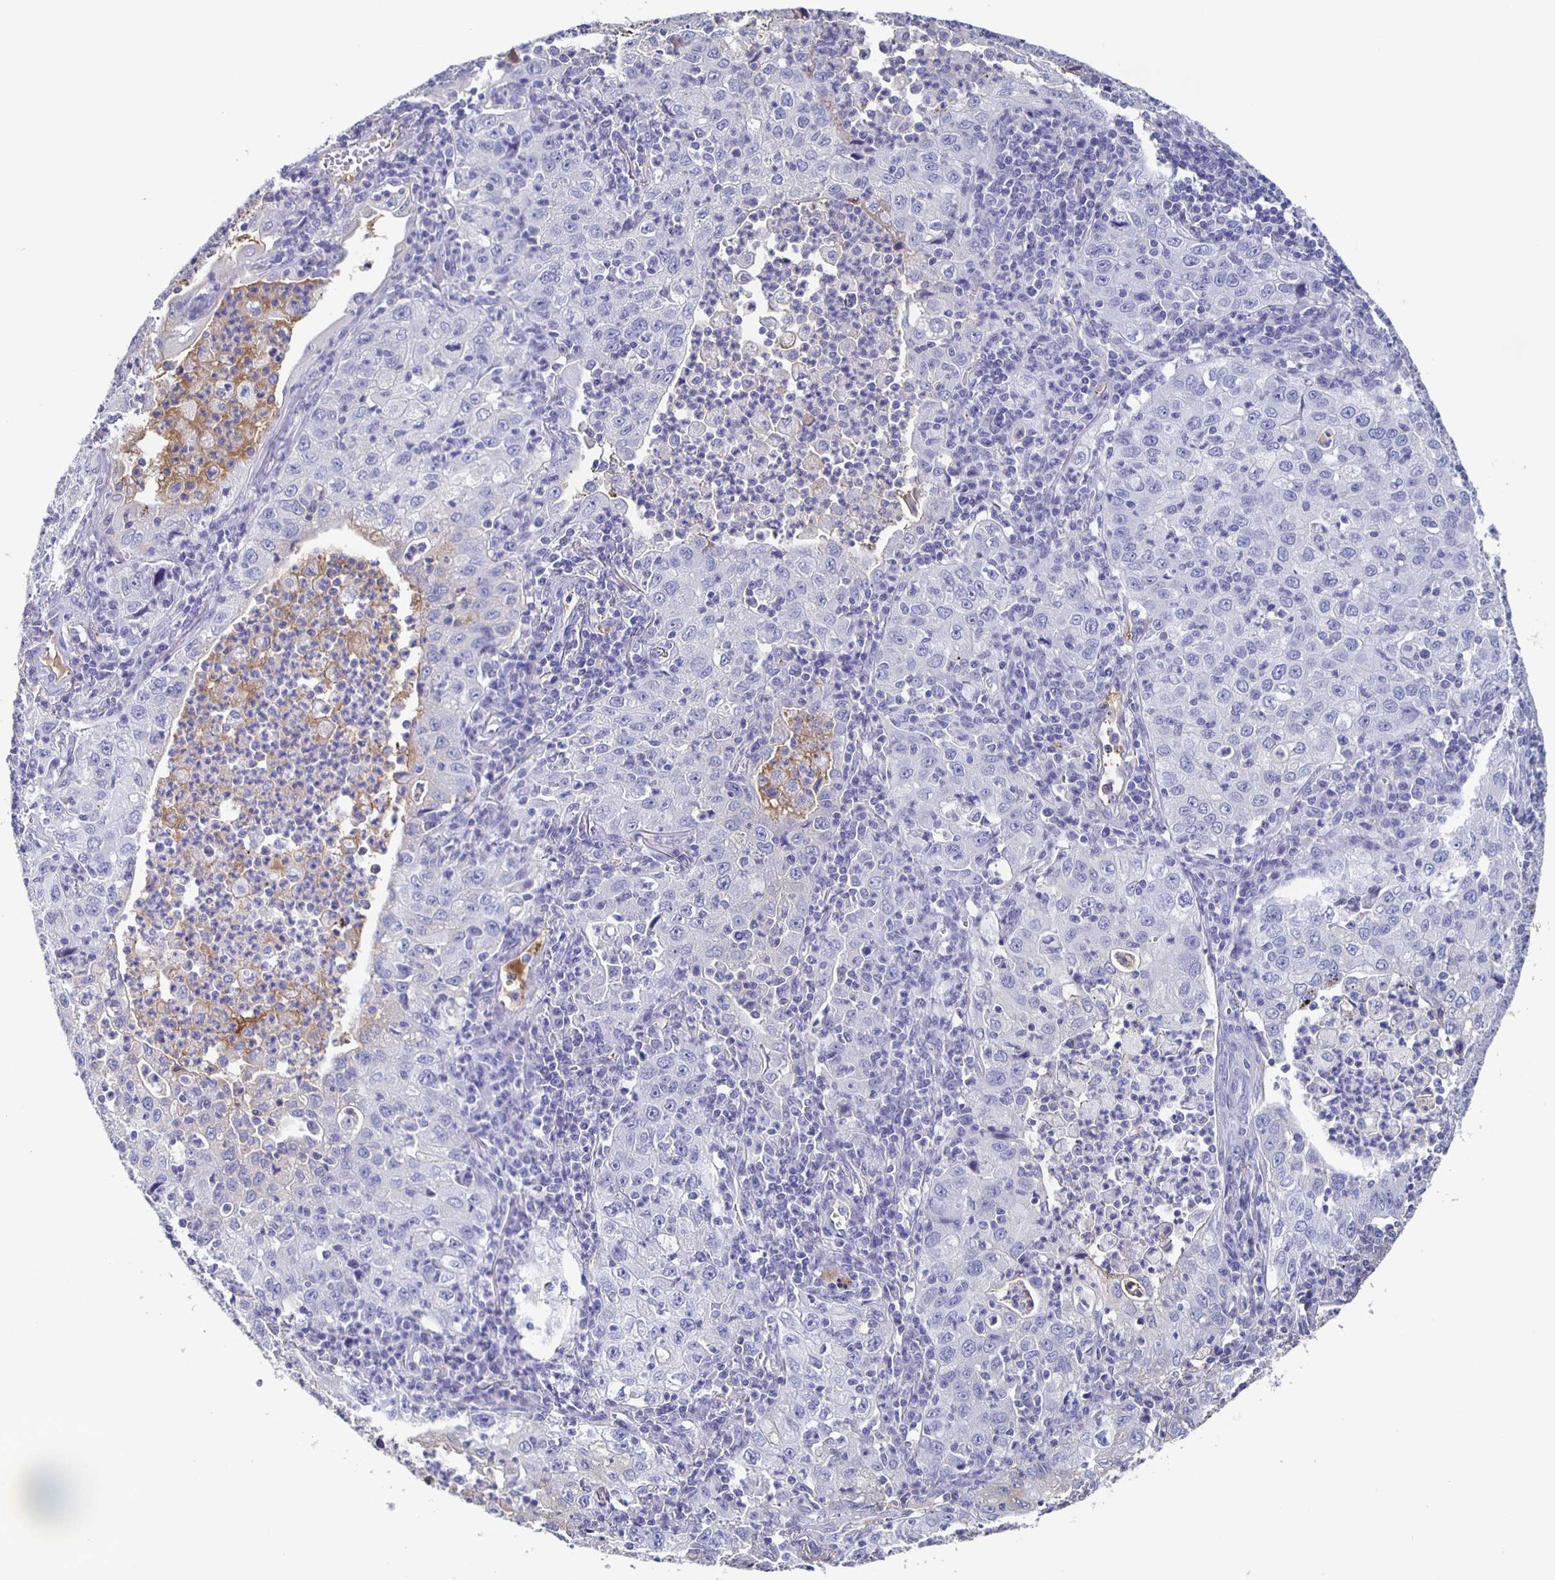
{"staining": {"intensity": "negative", "quantity": "none", "location": "none"}, "tissue": "lung cancer", "cell_type": "Tumor cells", "image_type": "cancer", "snomed": [{"axis": "morphology", "description": "Squamous cell carcinoma, NOS"}, {"axis": "topography", "description": "Lung"}], "caption": "Immunohistochemistry of human lung cancer demonstrates no staining in tumor cells.", "gene": "FGA", "patient": {"sex": "male", "age": 71}}